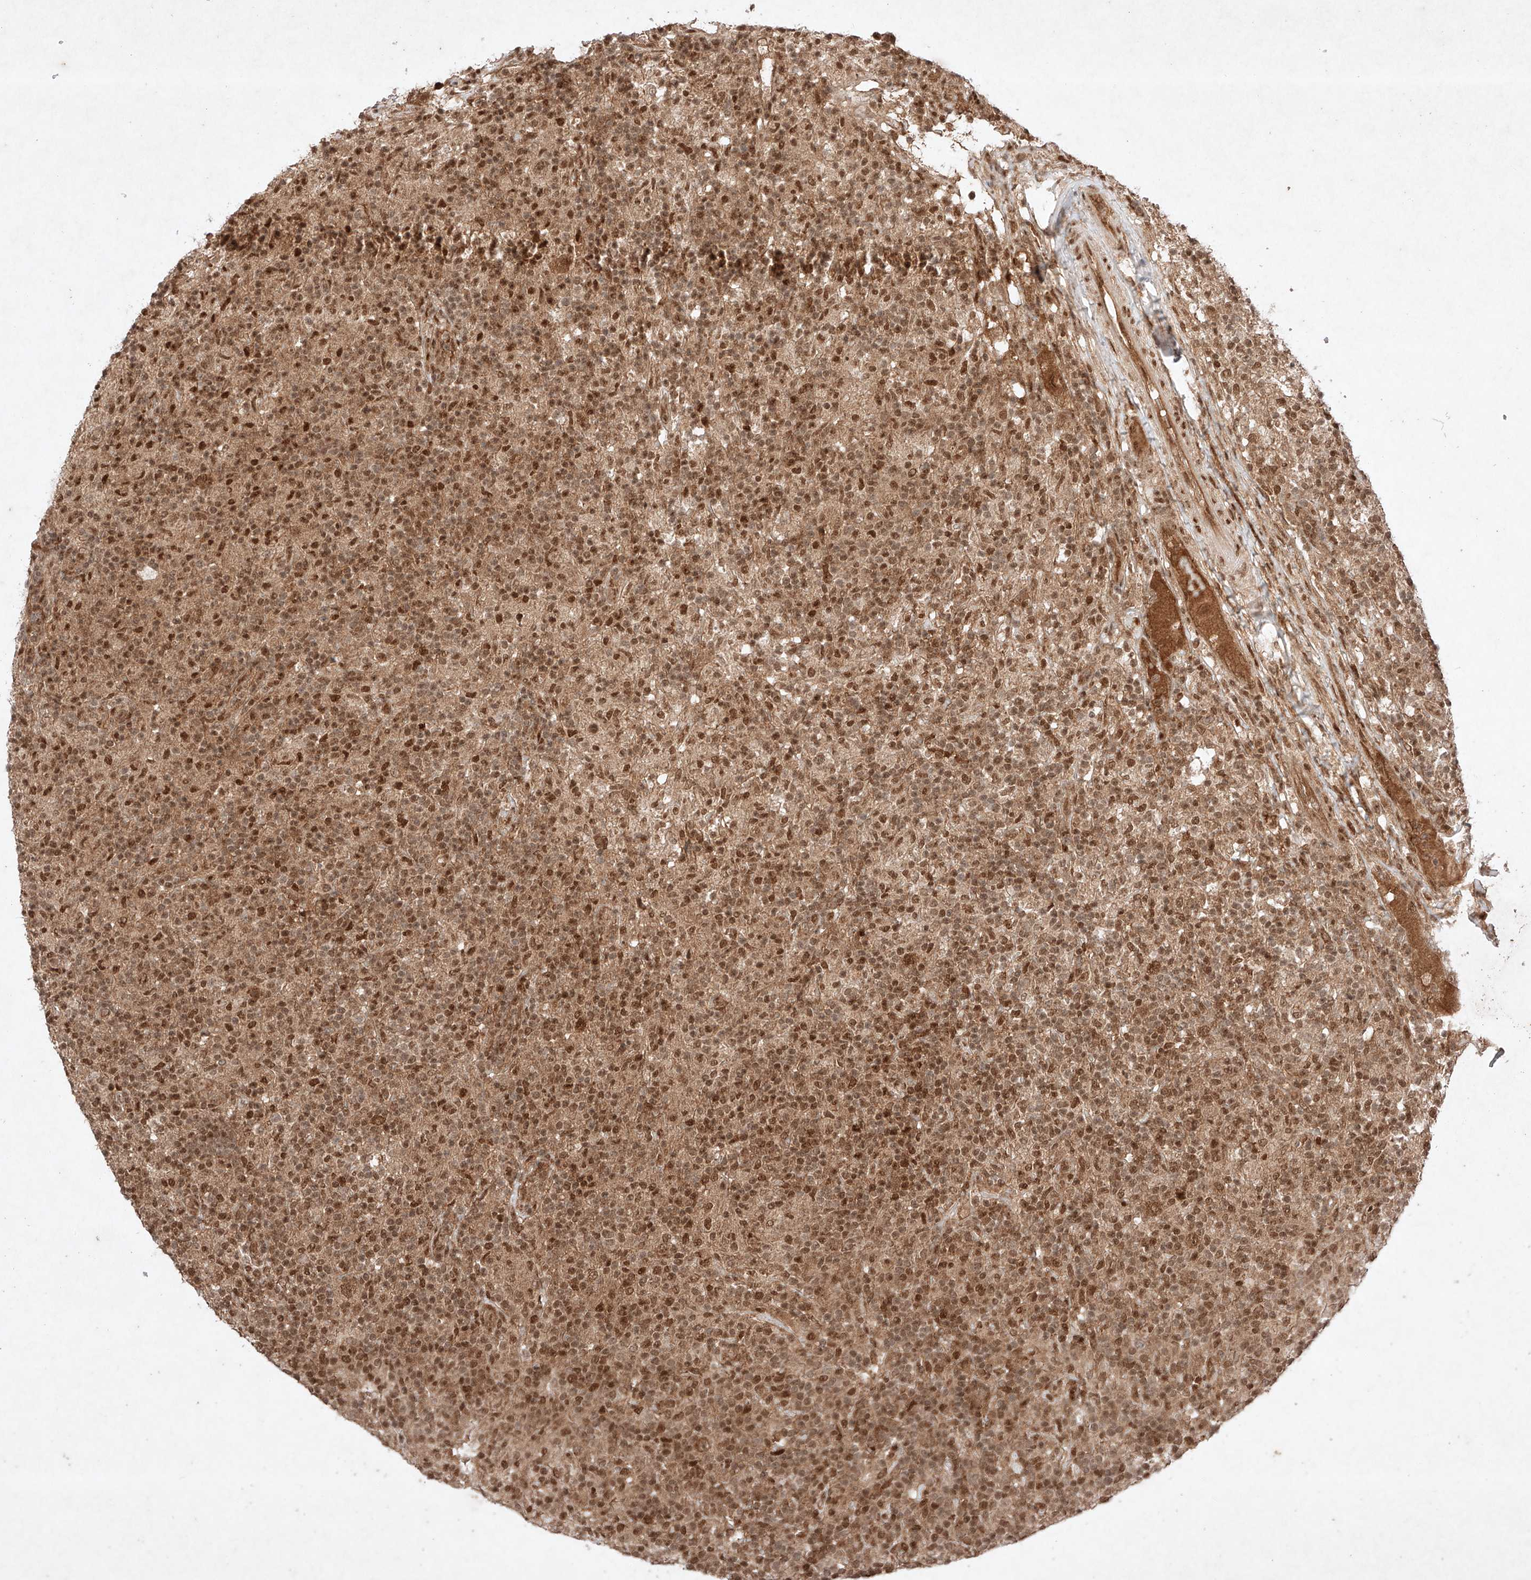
{"staining": {"intensity": "moderate", "quantity": ">75%", "location": "cytoplasmic/membranous,nuclear"}, "tissue": "lymphoma", "cell_type": "Tumor cells", "image_type": "cancer", "snomed": [{"axis": "morphology", "description": "Hodgkin's disease, NOS"}, {"axis": "topography", "description": "Lymph node"}], "caption": "Immunohistochemical staining of lymphoma exhibits medium levels of moderate cytoplasmic/membranous and nuclear protein positivity in approximately >75% of tumor cells.", "gene": "RNF31", "patient": {"sex": "male", "age": 70}}